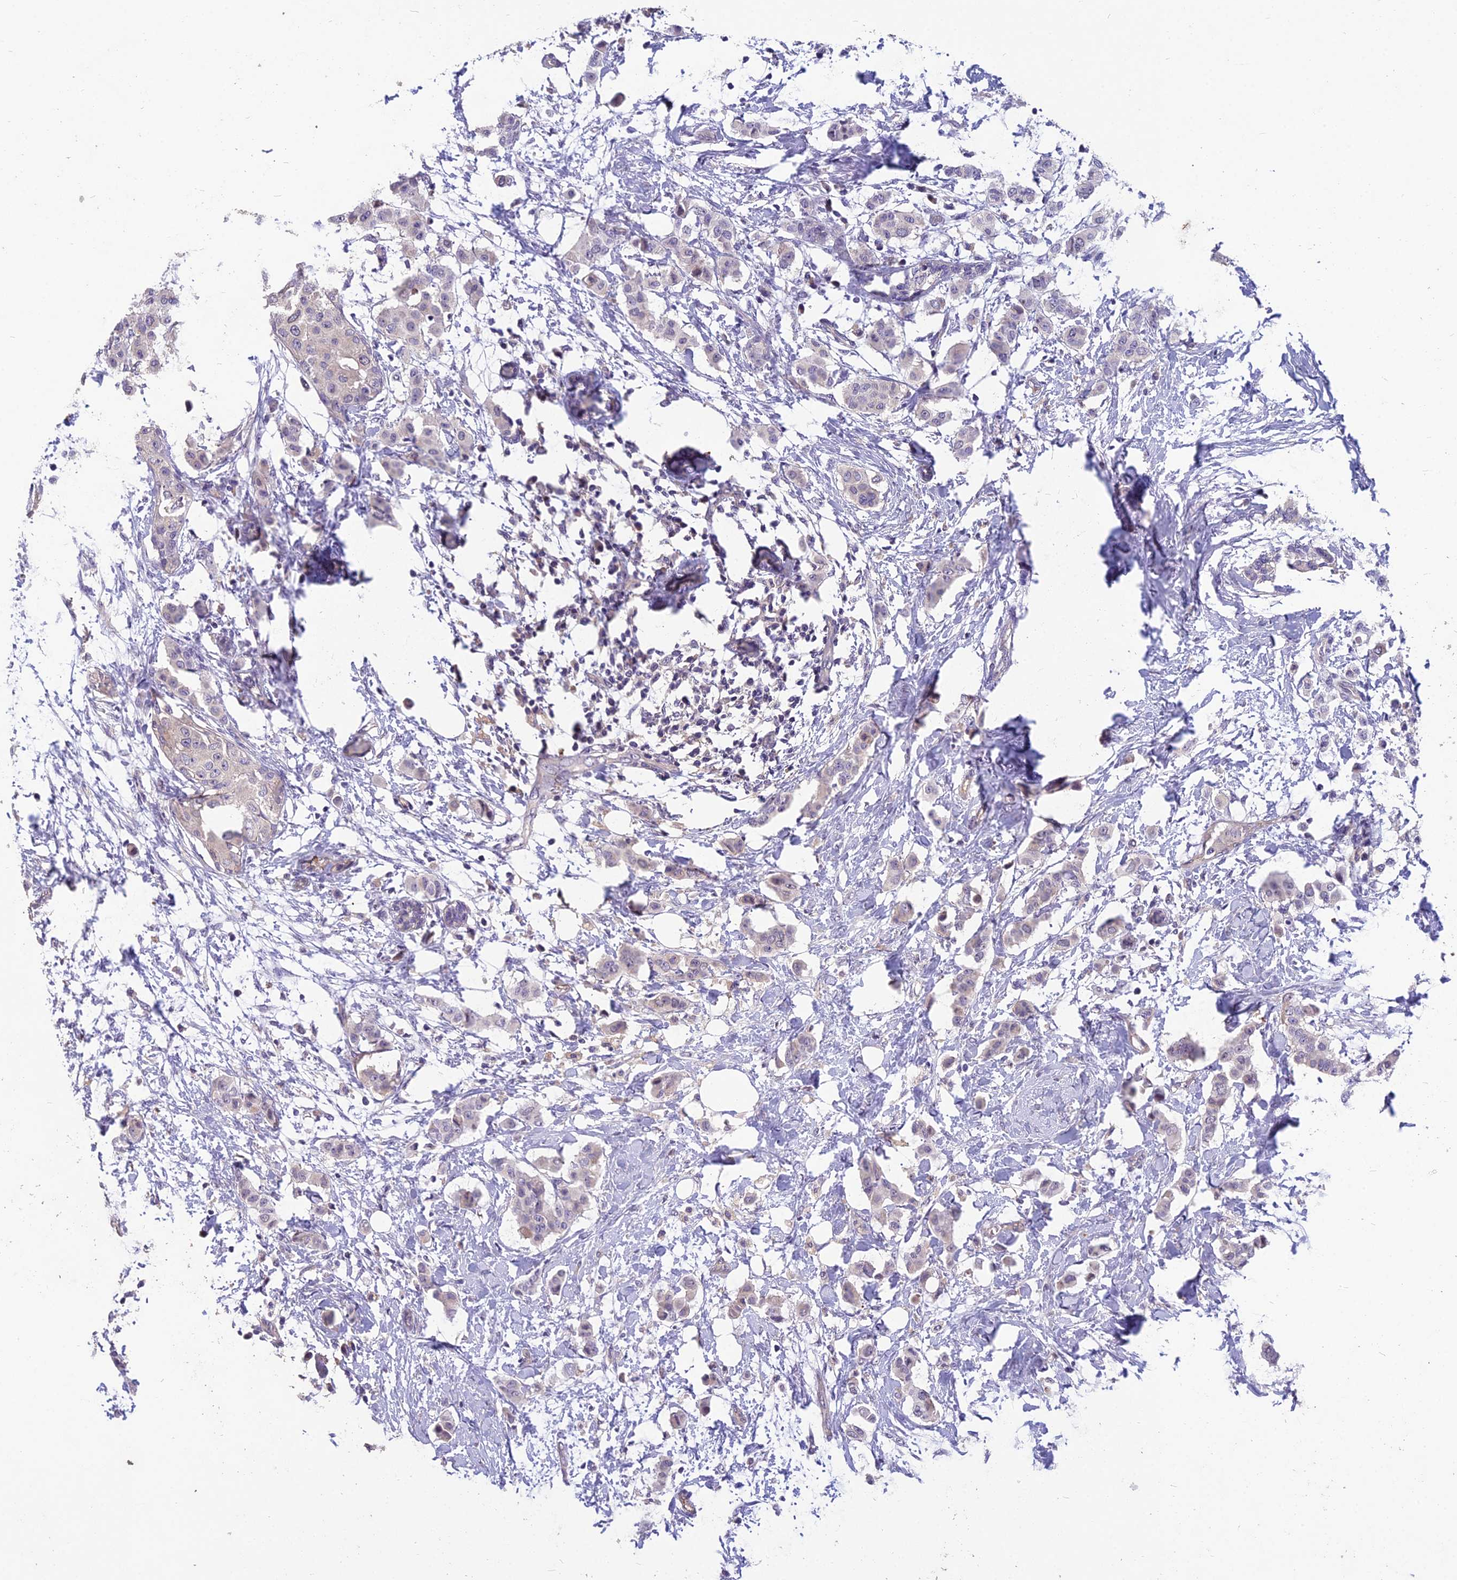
{"staining": {"intensity": "negative", "quantity": "none", "location": "none"}, "tissue": "breast cancer", "cell_type": "Tumor cells", "image_type": "cancer", "snomed": [{"axis": "morphology", "description": "Duct carcinoma"}, {"axis": "topography", "description": "Breast"}], "caption": "This micrograph is of breast cancer stained with IHC to label a protein in brown with the nuclei are counter-stained blue. There is no positivity in tumor cells.", "gene": "CEACAM16", "patient": {"sex": "female", "age": 40}}